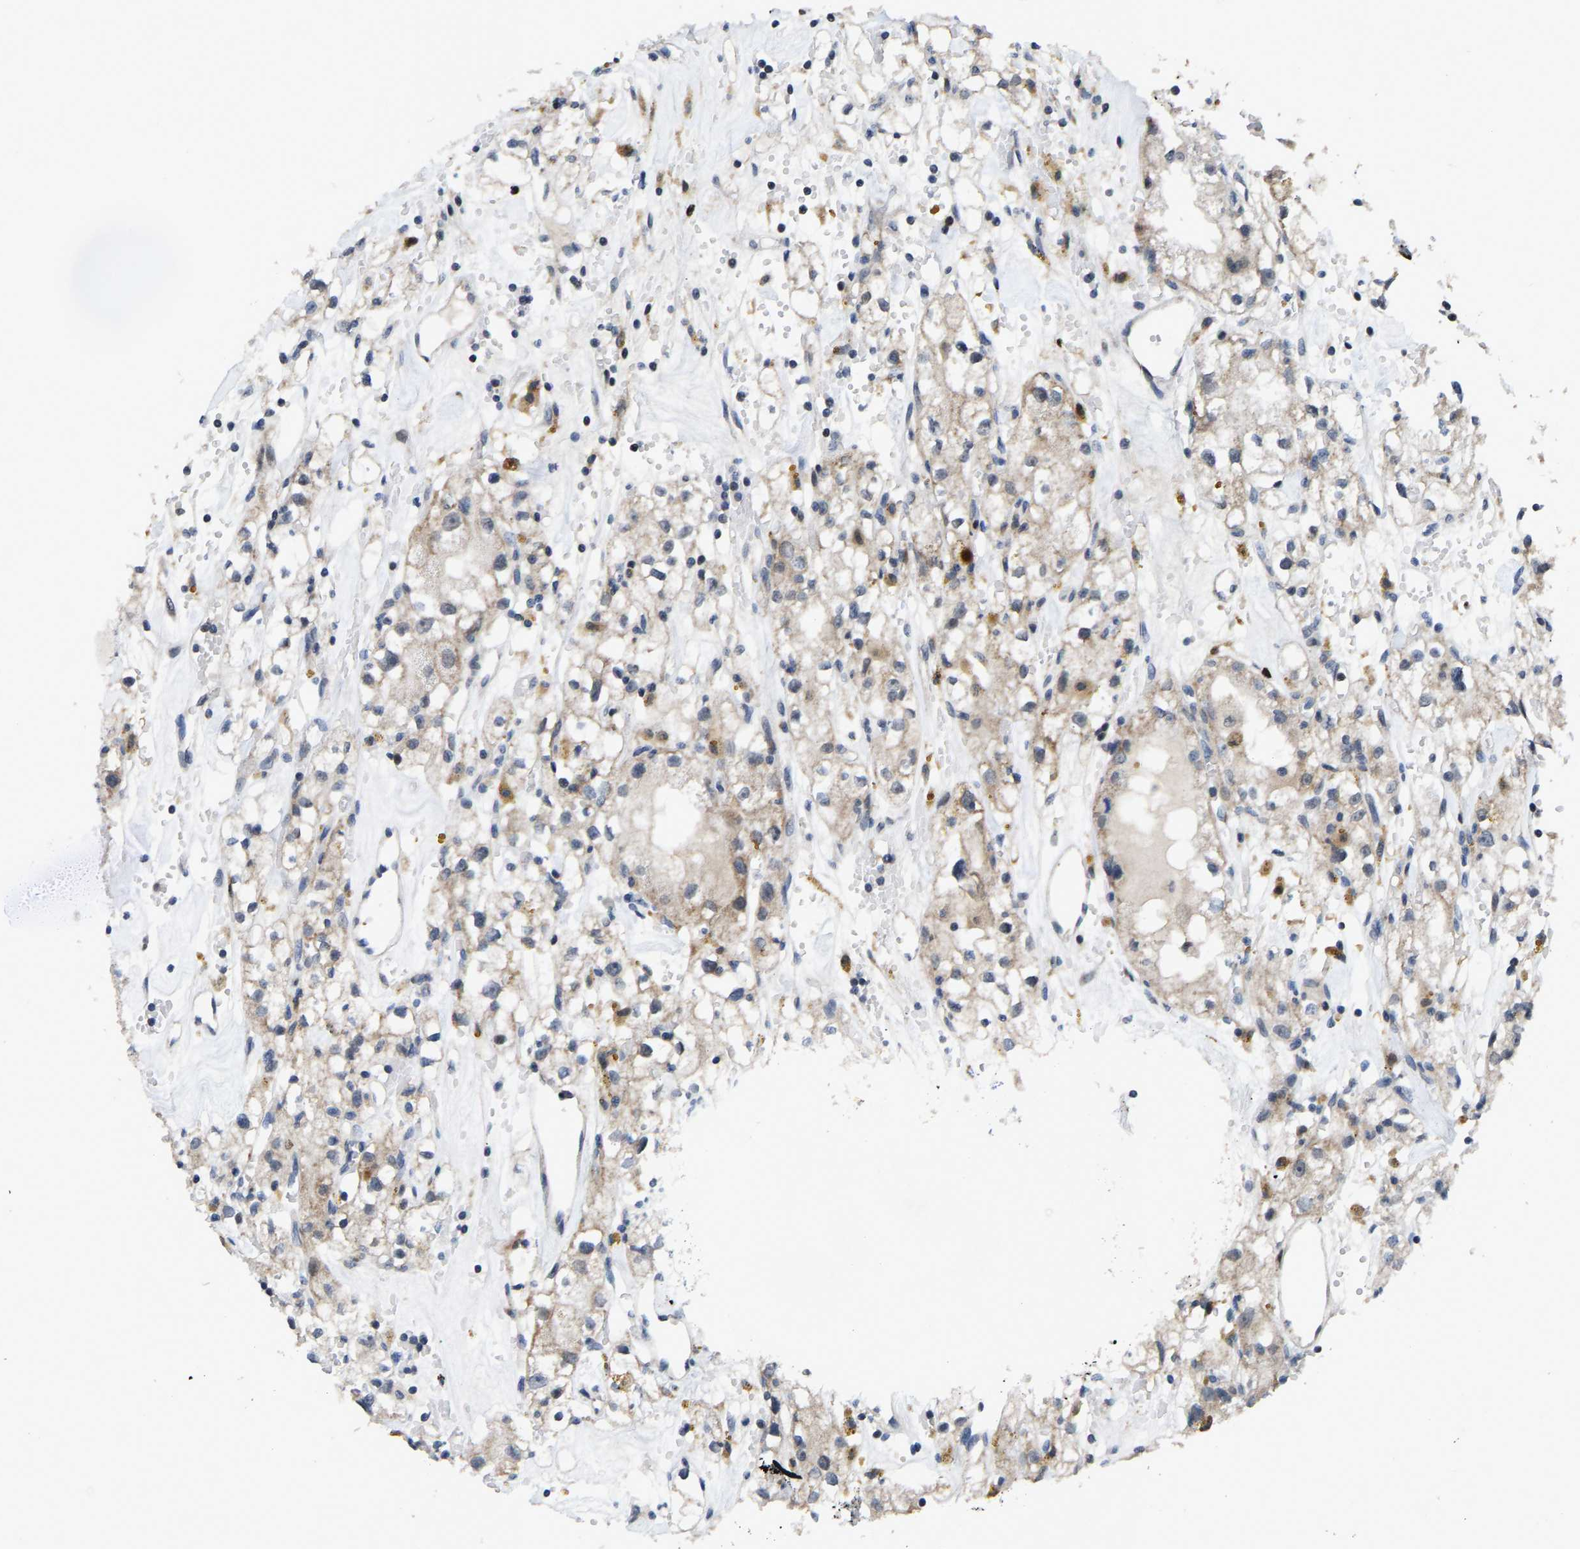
{"staining": {"intensity": "weak", "quantity": "25%-75%", "location": "cytoplasmic/membranous"}, "tissue": "renal cancer", "cell_type": "Tumor cells", "image_type": "cancer", "snomed": [{"axis": "morphology", "description": "Adenocarcinoma, NOS"}, {"axis": "topography", "description": "Kidney"}], "caption": "Immunohistochemistry (IHC) micrograph of renal cancer stained for a protein (brown), which demonstrates low levels of weak cytoplasmic/membranous positivity in approximately 25%-75% of tumor cells.", "gene": "TDRKH", "patient": {"sex": "male", "age": 56}}